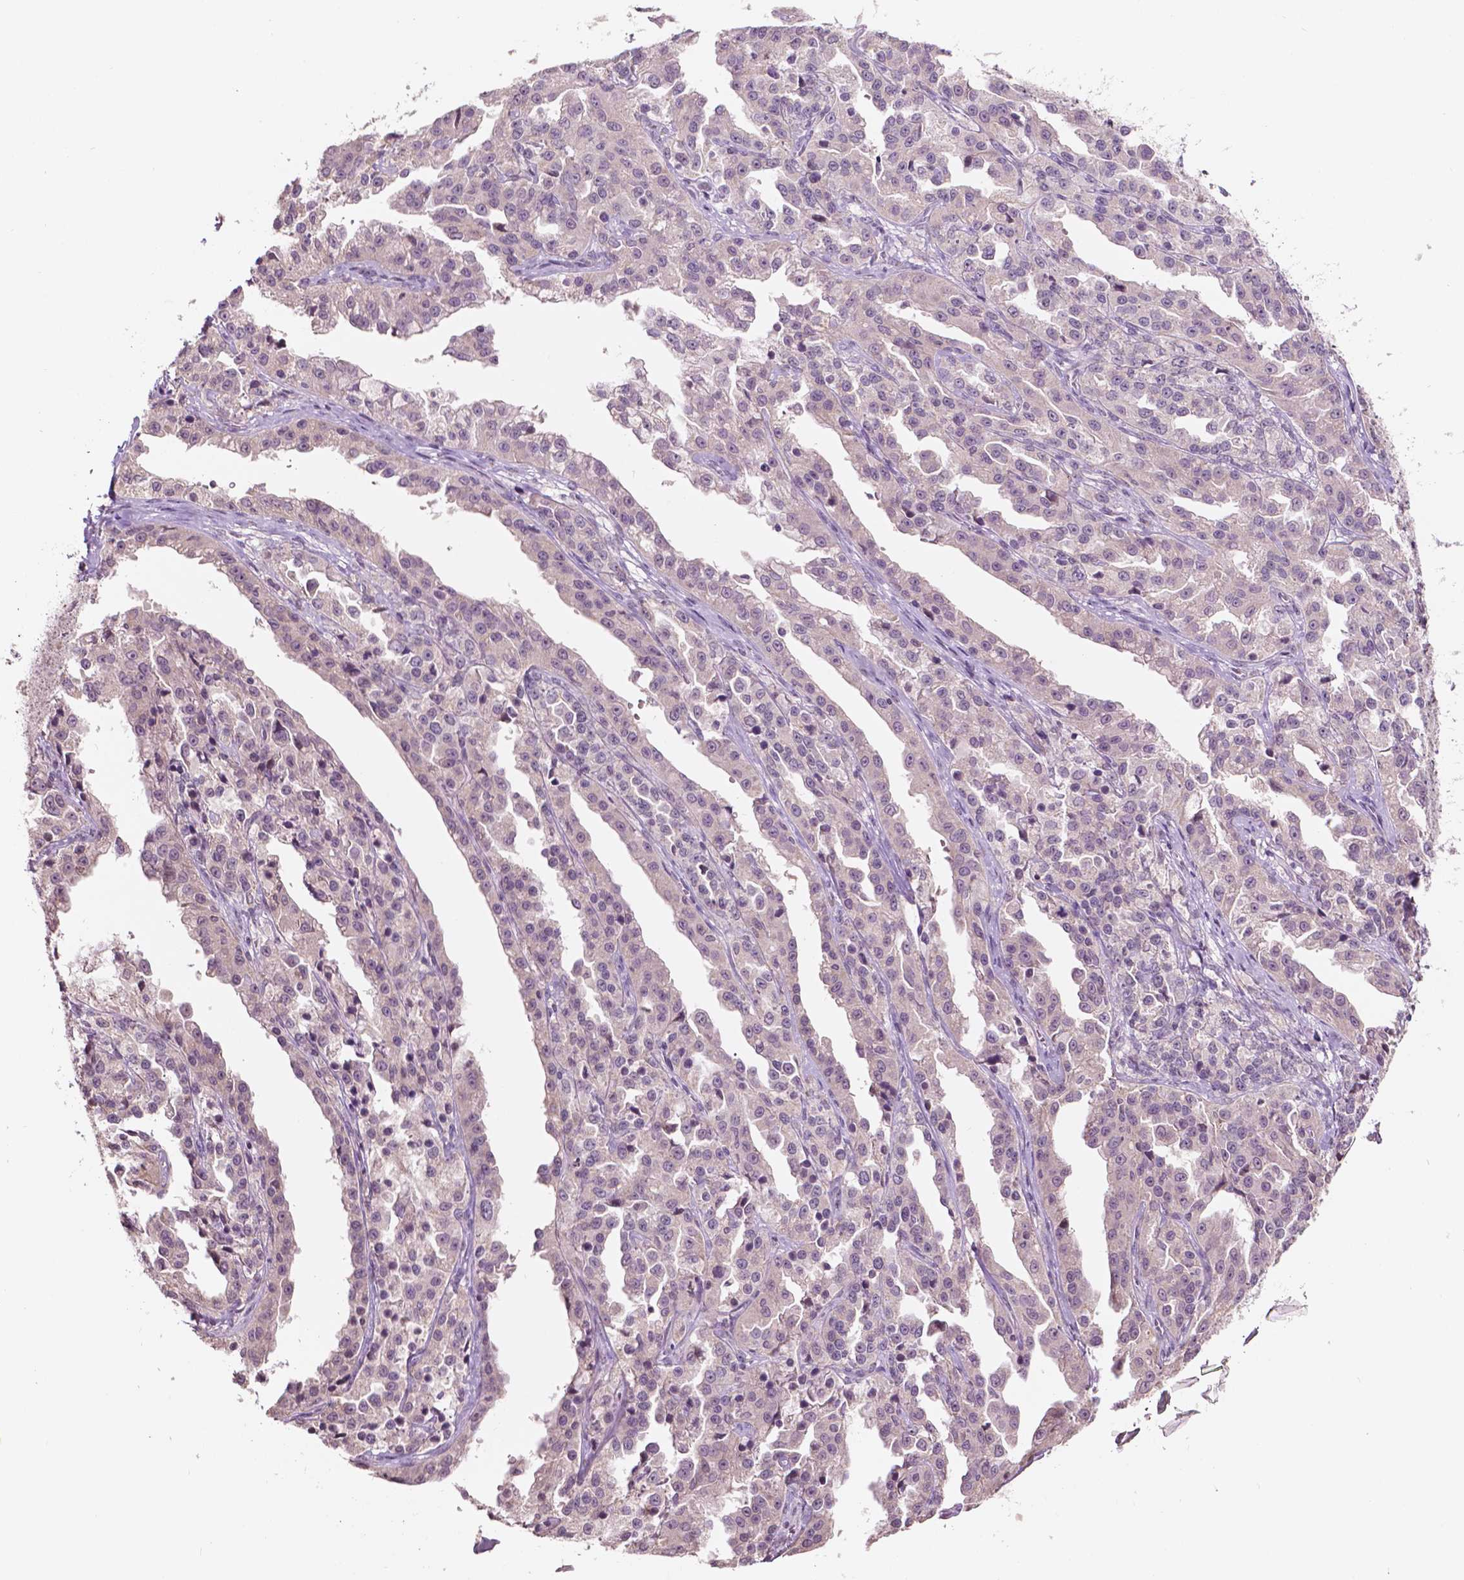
{"staining": {"intensity": "negative", "quantity": "none", "location": "none"}, "tissue": "ovarian cancer", "cell_type": "Tumor cells", "image_type": "cancer", "snomed": [{"axis": "morphology", "description": "Cystadenocarcinoma, serous, NOS"}, {"axis": "topography", "description": "Ovary"}], "caption": "This is a photomicrograph of immunohistochemistry (IHC) staining of ovarian cancer, which shows no expression in tumor cells.", "gene": "NOS1AP", "patient": {"sex": "female", "age": 75}}